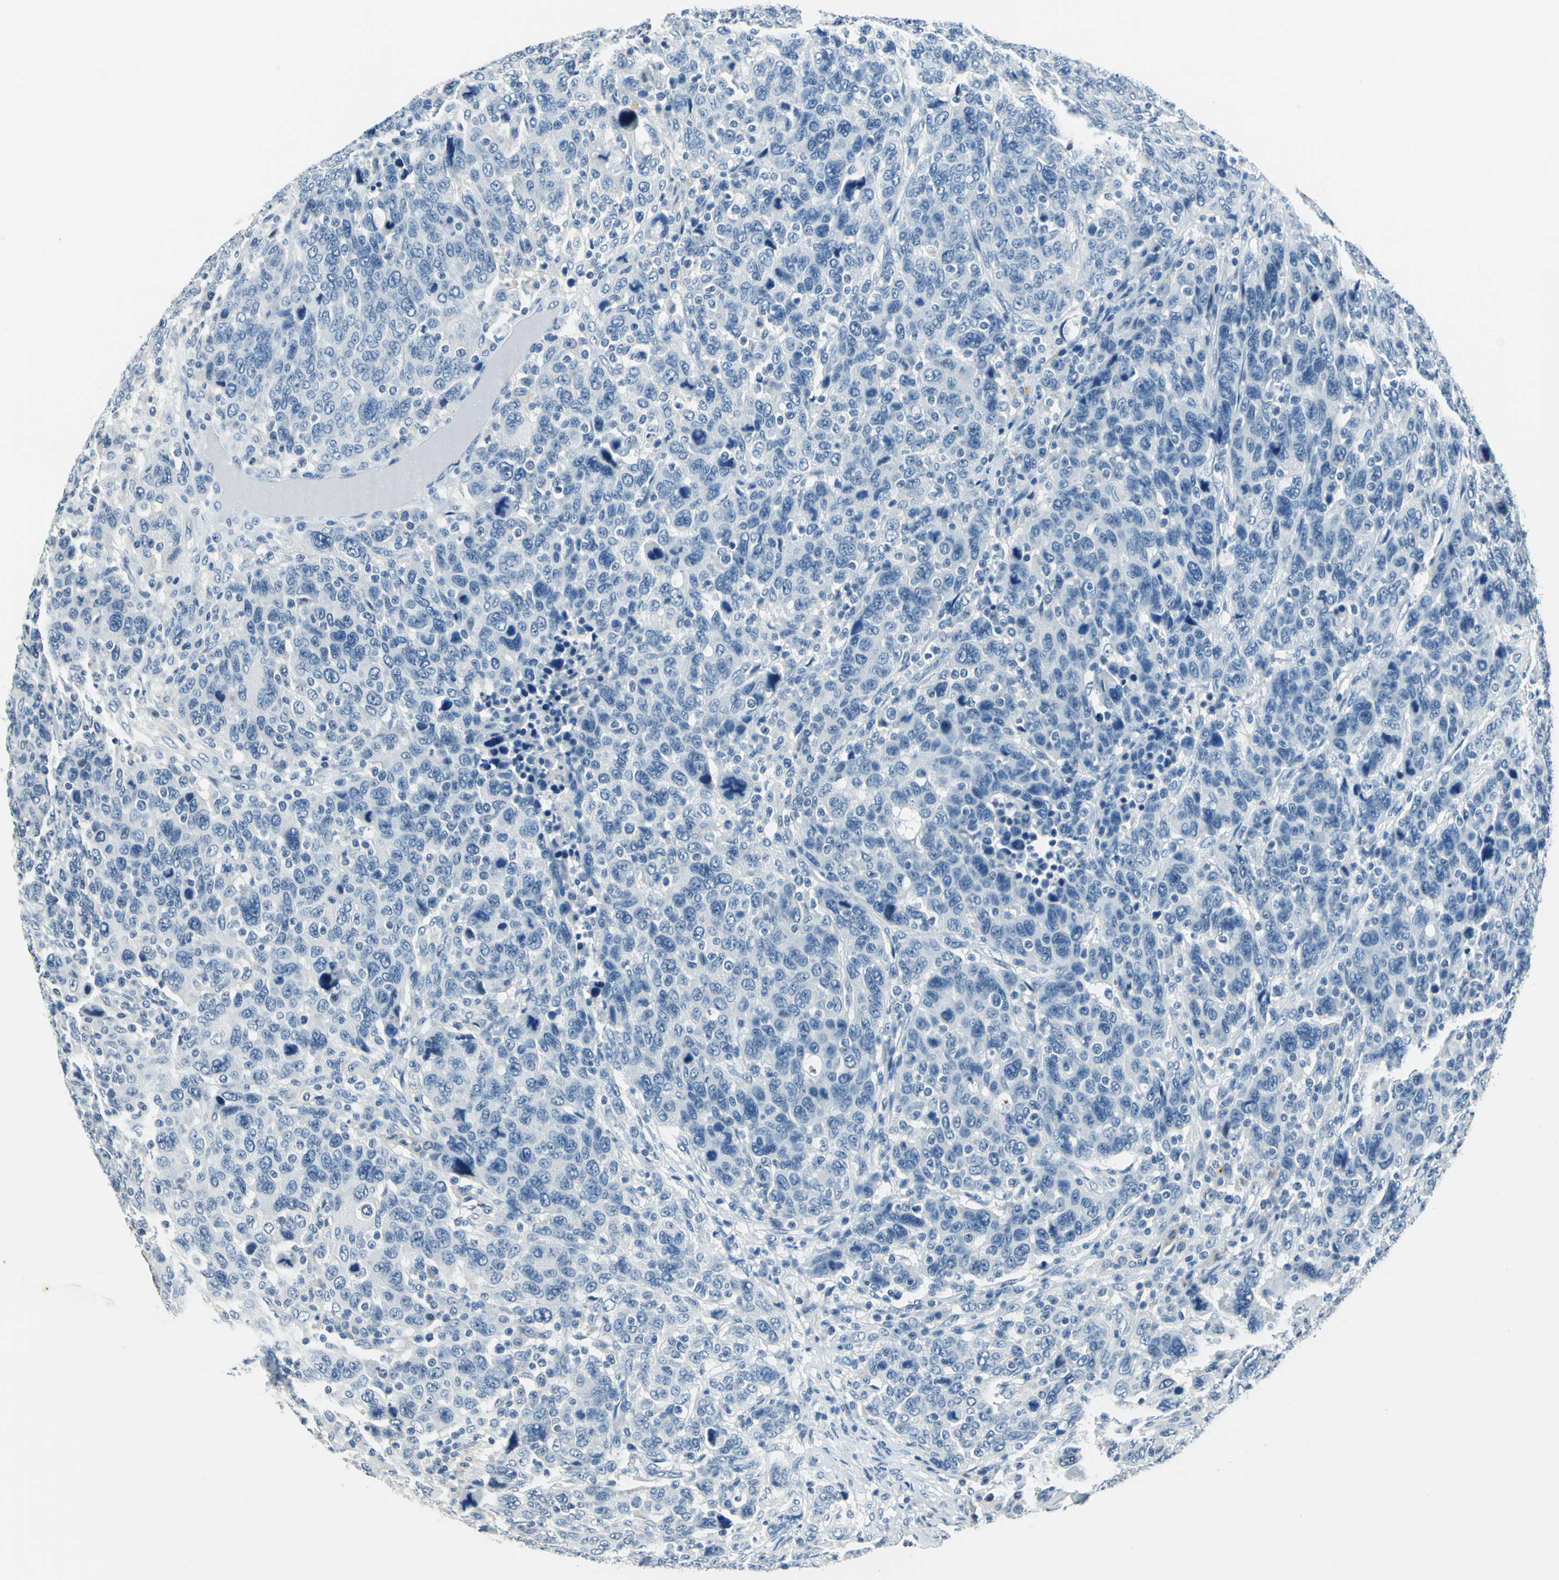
{"staining": {"intensity": "negative", "quantity": "none", "location": "none"}, "tissue": "breast cancer", "cell_type": "Tumor cells", "image_type": "cancer", "snomed": [{"axis": "morphology", "description": "Duct carcinoma"}, {"axis": "topography", "description": "Breast"}], "caption": "Immunohistochemistry image of neoplastic tissue: human breast infiltrating ductal carcinoma stained with DAB reveals no significant protein positivity in tumor cells.", "gene": "RAD17", "patient": {"sex": "female", "age": 37}}